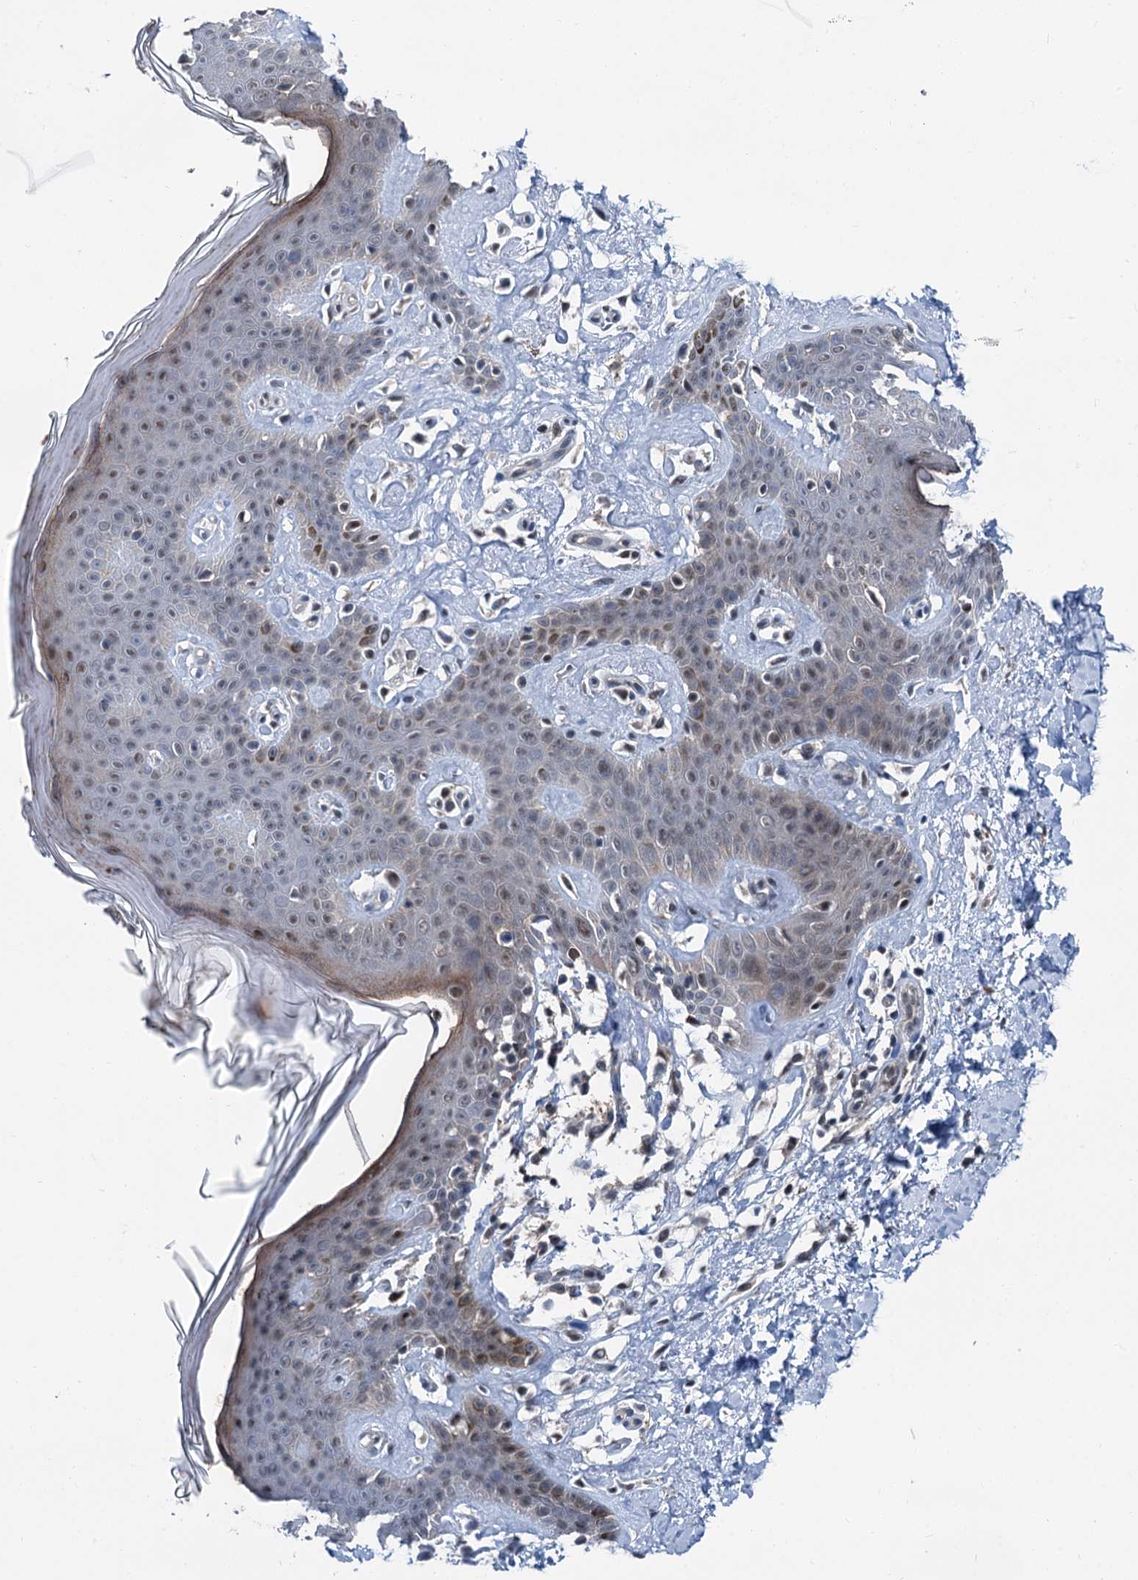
{"staining": {"intensity": "moderate", "quantity": ">75%", "location": "cytoplasmic/membranous,nuclear"}, "tissue": "skin", "cell_type": "Fibroblasts", "image_type": "normal", "snomed": [{"axis": "morphology", "description": "Normal tissue, NOS"}, {"axis": "topography", "description": "Skin"}], "caption": "Human skin stained with a brown dye demonstrates moderate cytoplasmic/membranous,nuclear positive expression in about >75% of fibroblasts.", "gene": "PSMD13", "patient": {"sex": "female", "age": 64}}